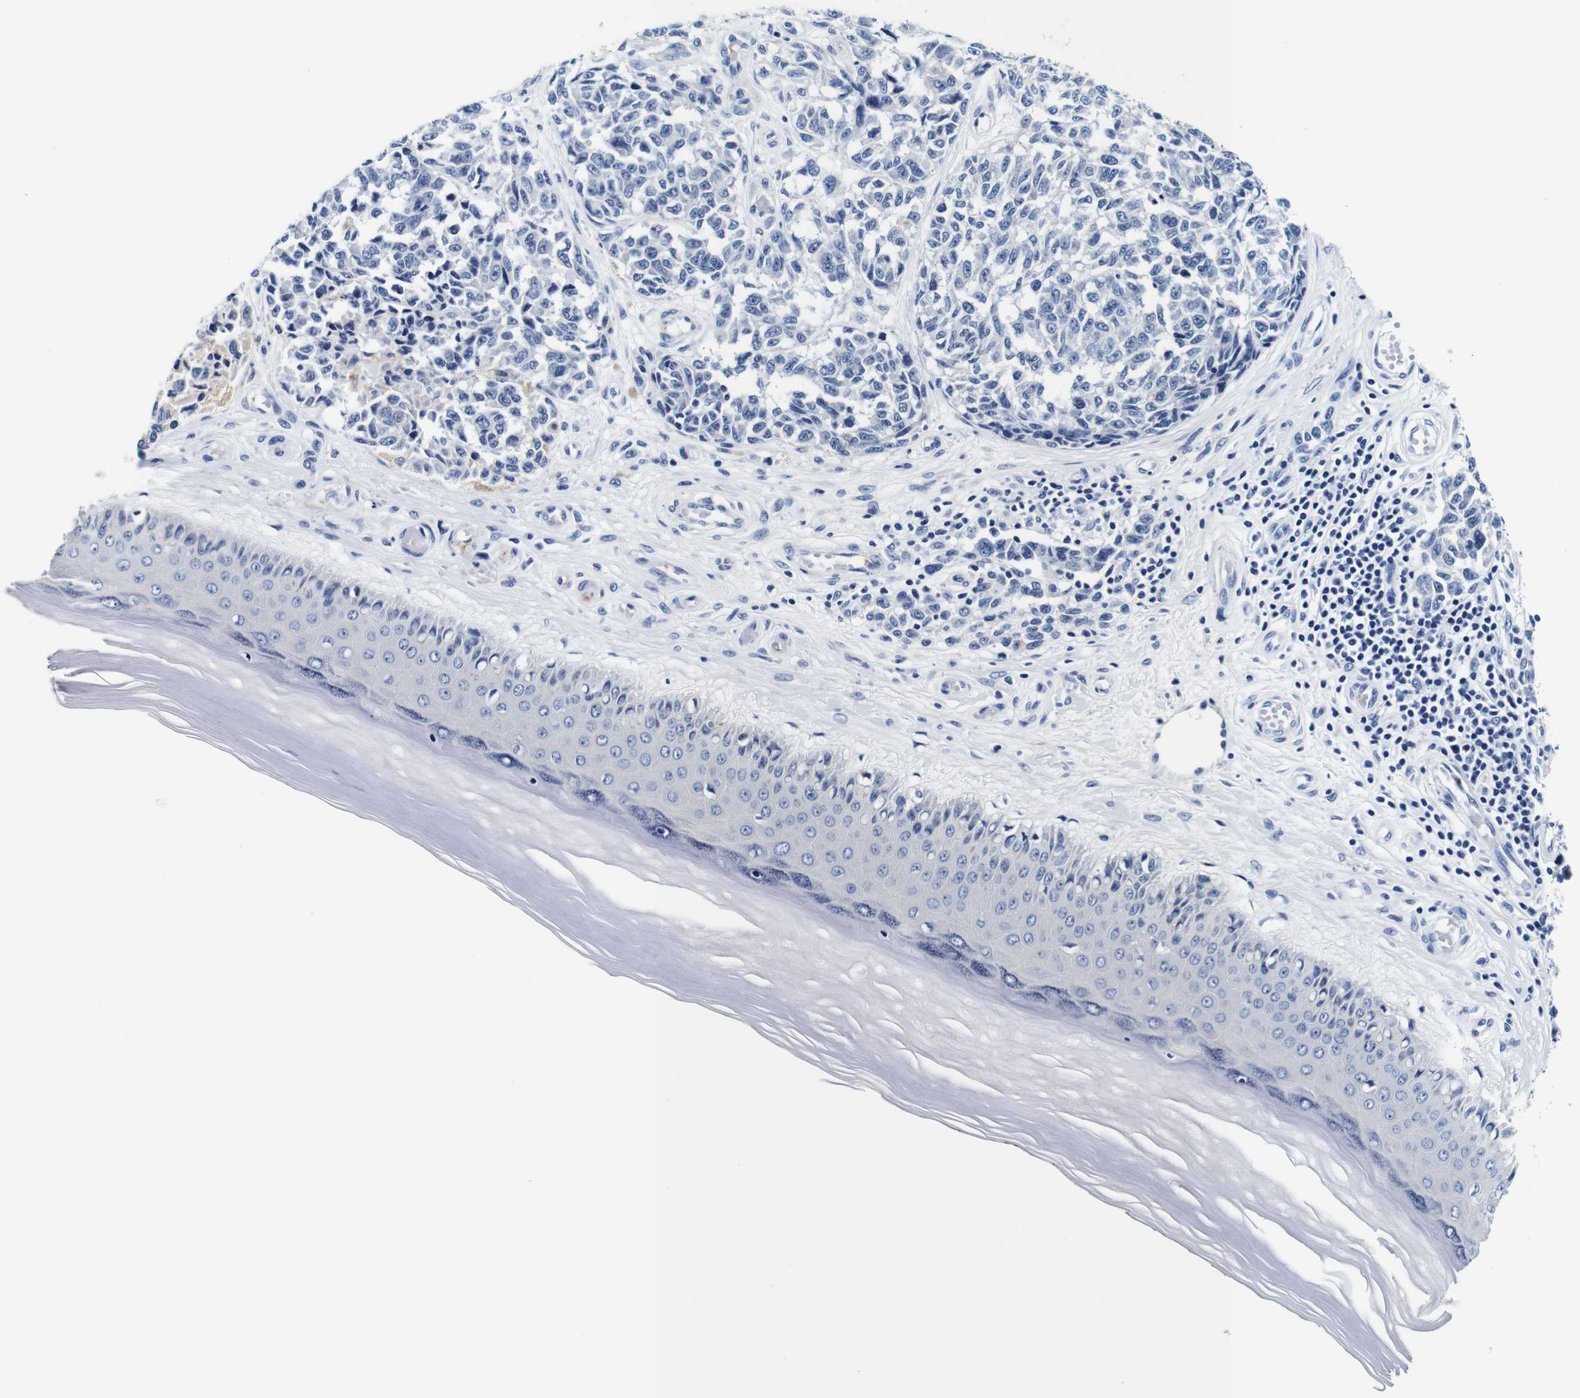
{"staining": {"intensity": "negative", "quantity": "none", "location": "none"}, "tissue": "melanoma", "cell_type": "Tumor cells", "image_type": "cancer", "snomed": [{"axis": "morphology", "description": "Malignant melanoma, NOS"}, {"axis": "topography", "description": "Skin"}], "caption": "This image is of melanoma stained with IHC to label a protein in brown with the nuclei are counter-stained blue. There is no staining in tumor cells.", "gene": "GP1BA", "patient": {"sex": "female", "age": 64}}